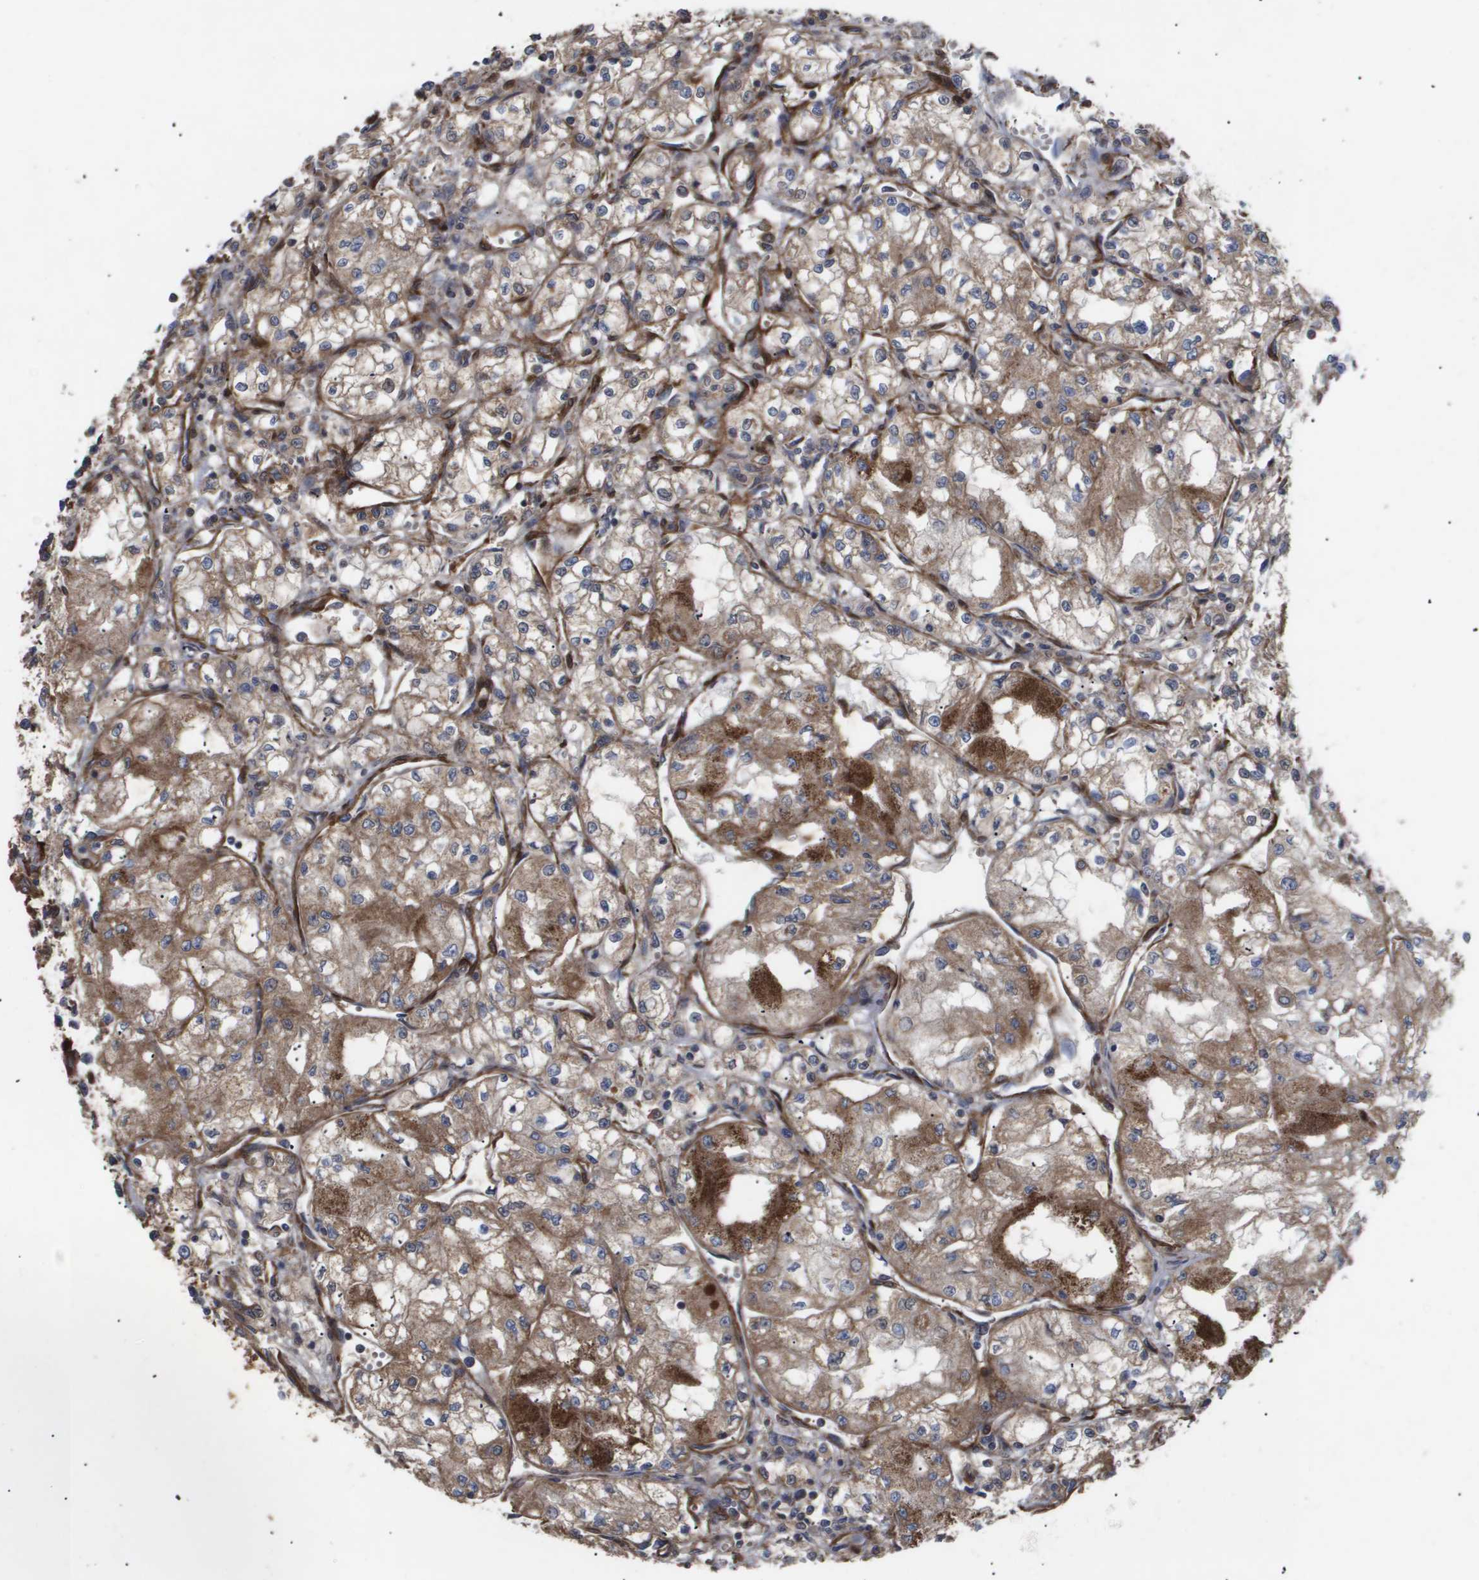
{"staining": {"intensity": "moderate", "quantity": ">75%", "location": "cytoplasmic/membranous"}, "tissue": "renal cancer", "cell_type": "Tumor cells", "image_type": "cancer", "snomed": [{"axis": "morphology", "description": "Normal tissue, NOS"}, {"axis": "morphology", "description": "Adenocarcinoma, NOS"}, {"axis": "topography", "description": "Kidney"}], "caption": "An immunohistochemistry micrograph of neoplastic tissue is shown. Protein staining in brown highlights moderate cytoplasmic/membranous positivity in renal cancer (adenocarcinoma) within tumor cells. (Stains: DAB in brown, nuclei in blue, Microscopy: brightfield microscopy at high magnification).", "gene": "TNS1", "patient": {"sex": "male", "age": 59}}